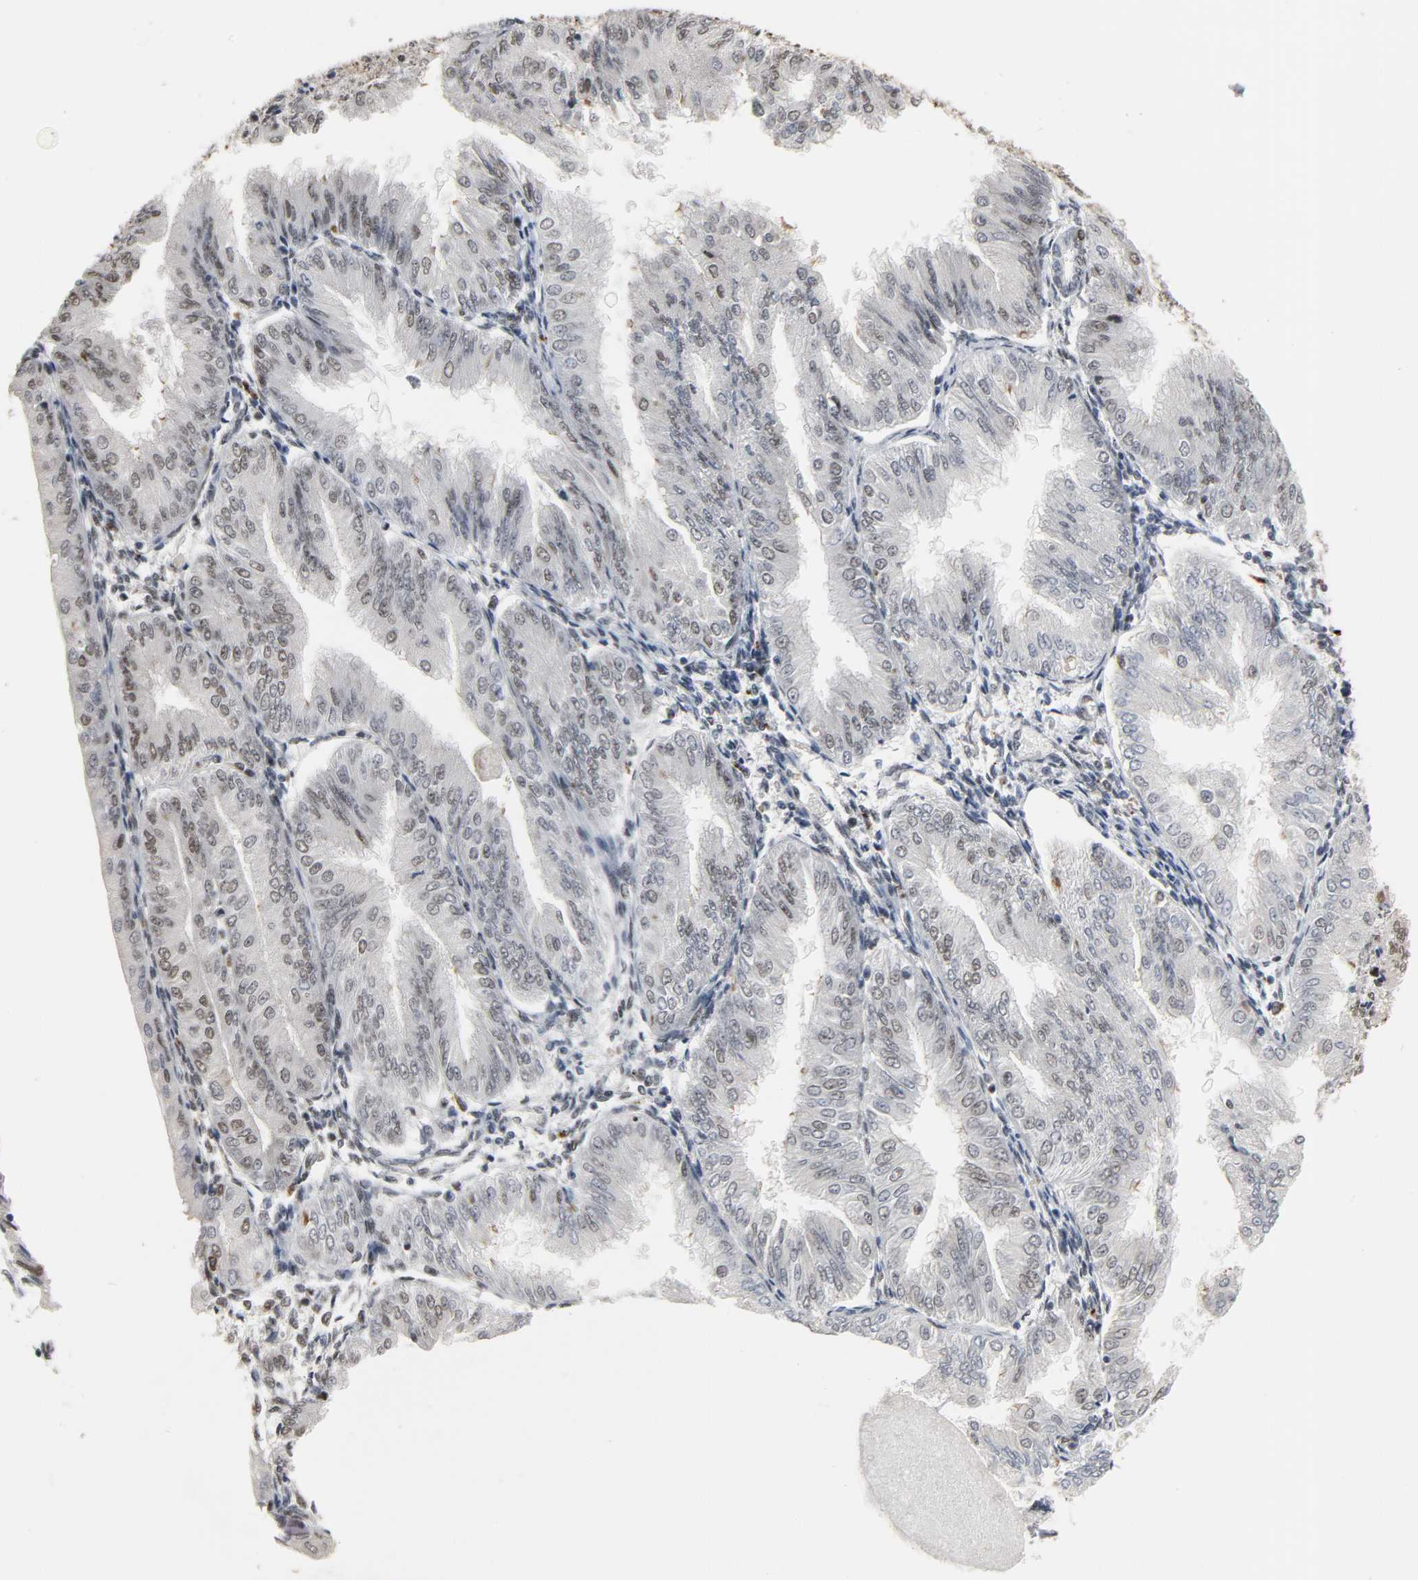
{"staining": {"intensity": "negative", "quantity": "none", "location": "none"}, "tissue": "endometrial cancer", "cell_type": "Tumor cells", "image_type": "cancer", "snomed": [{"axis": "morphology", "description": "Adenocarcinoma, NOS"}, {"axis": "topography", "description": "Endometrium"}], "caption": "This is a photomicrograph of immunohistochemistry (IHC) staining of endometrial adenocarcinoma, which shows no positivity in tumor cells.", "gene": "DAZAP1", "patient": {"sex": "female", "age": 53}}